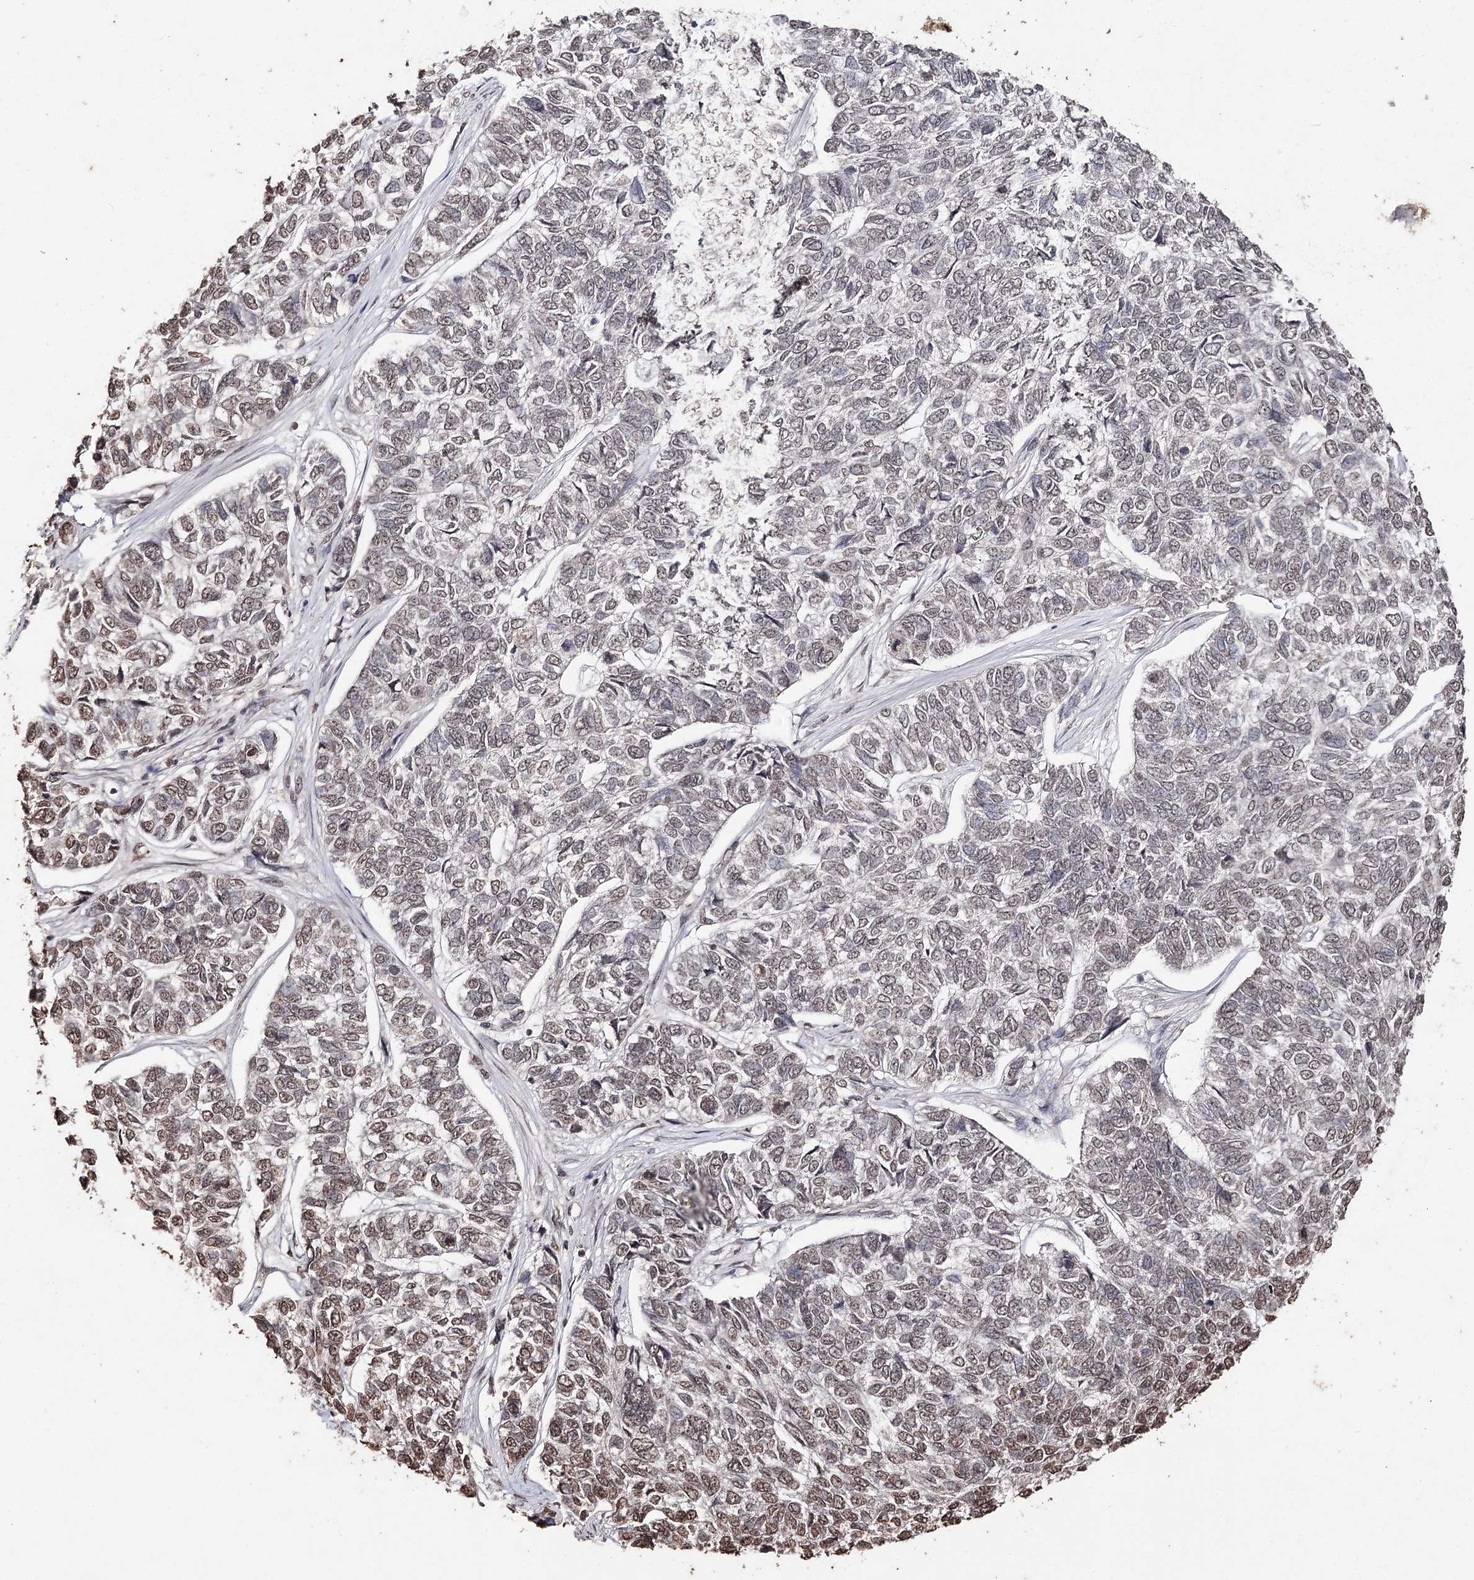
{"staining": {"intensity": "weak", "quantity": "25%-75%", "location": "nuclear"}, "tissue": "skin cancer", "cell_type": "Tumor cells", "image_type": "cancer", "snomed": [{"axis": "morphology", "description": "Basal cell carcinoma"}, {"axis": "topography", "description": "Skin"}], "caption": "Tumor cells reveal low levels of weak nuclear positivity in approximately 25%-75% of cells in human skin cancer (basal cell carcinoma). (Brightfield microscopy of DAB IHC at high magnification).", "gene": "ATG14", "patient": {"sex": "female", "age": 65}}